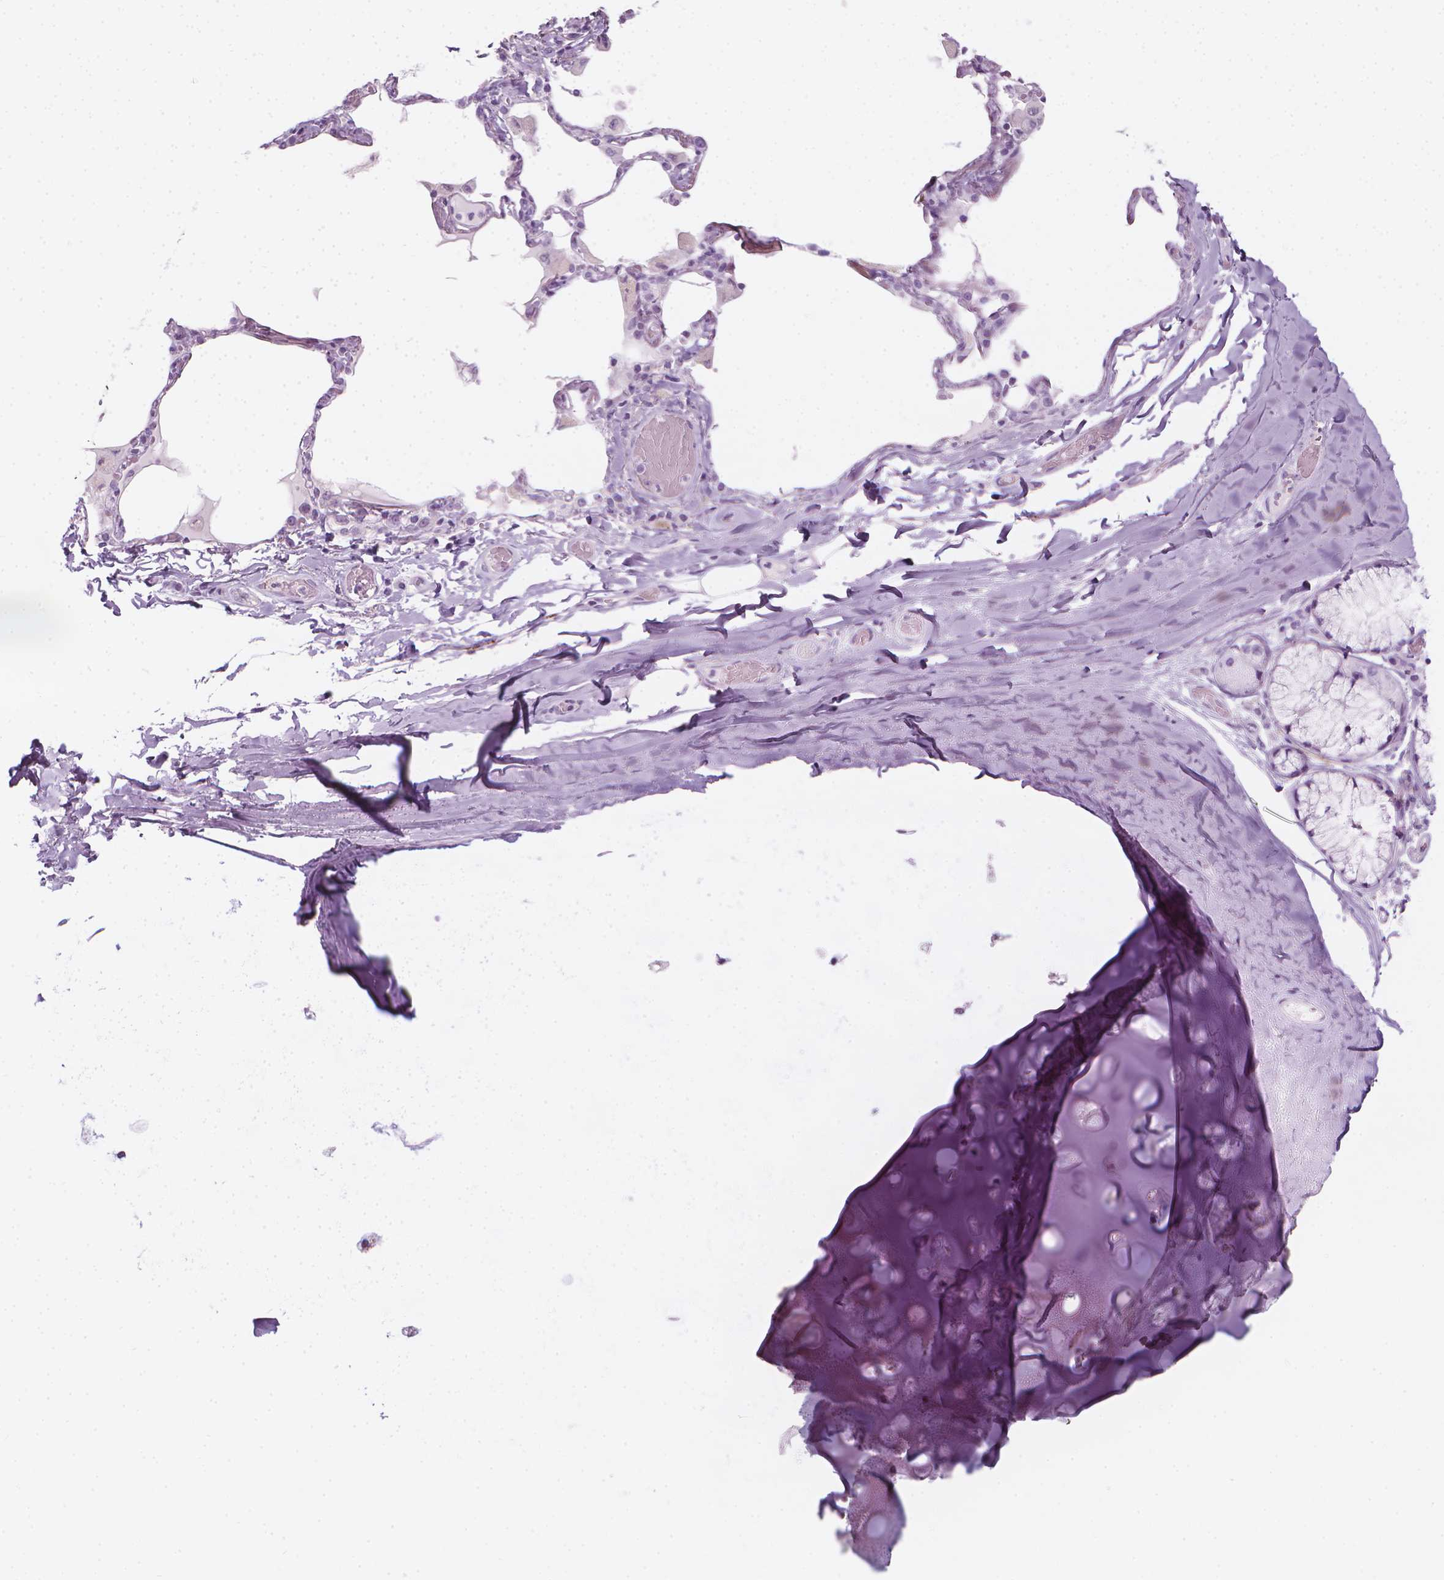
{"staining": {"intensity": "negative", "quantity": "none", "location": "none"}, "tissue": "soft tissue", "cell_type": "Chondrocytes", "image_type": "normal", "snomed": [{"axis": "morphology", "description": "Normal tissue, NOS"}, {"axis": "topography", "description": "Cartilage tissue"}, {"axis": "topography", "description": "Bronchus"}], "caption": "IHC of unremarkable soft tissue demonstrates no positivity in chondrocytes. (Immunohistochemistry, brightfield microscopy, high magnification).", "gene": "SCG3", "patient": {"sex": "male", "age": 64}}